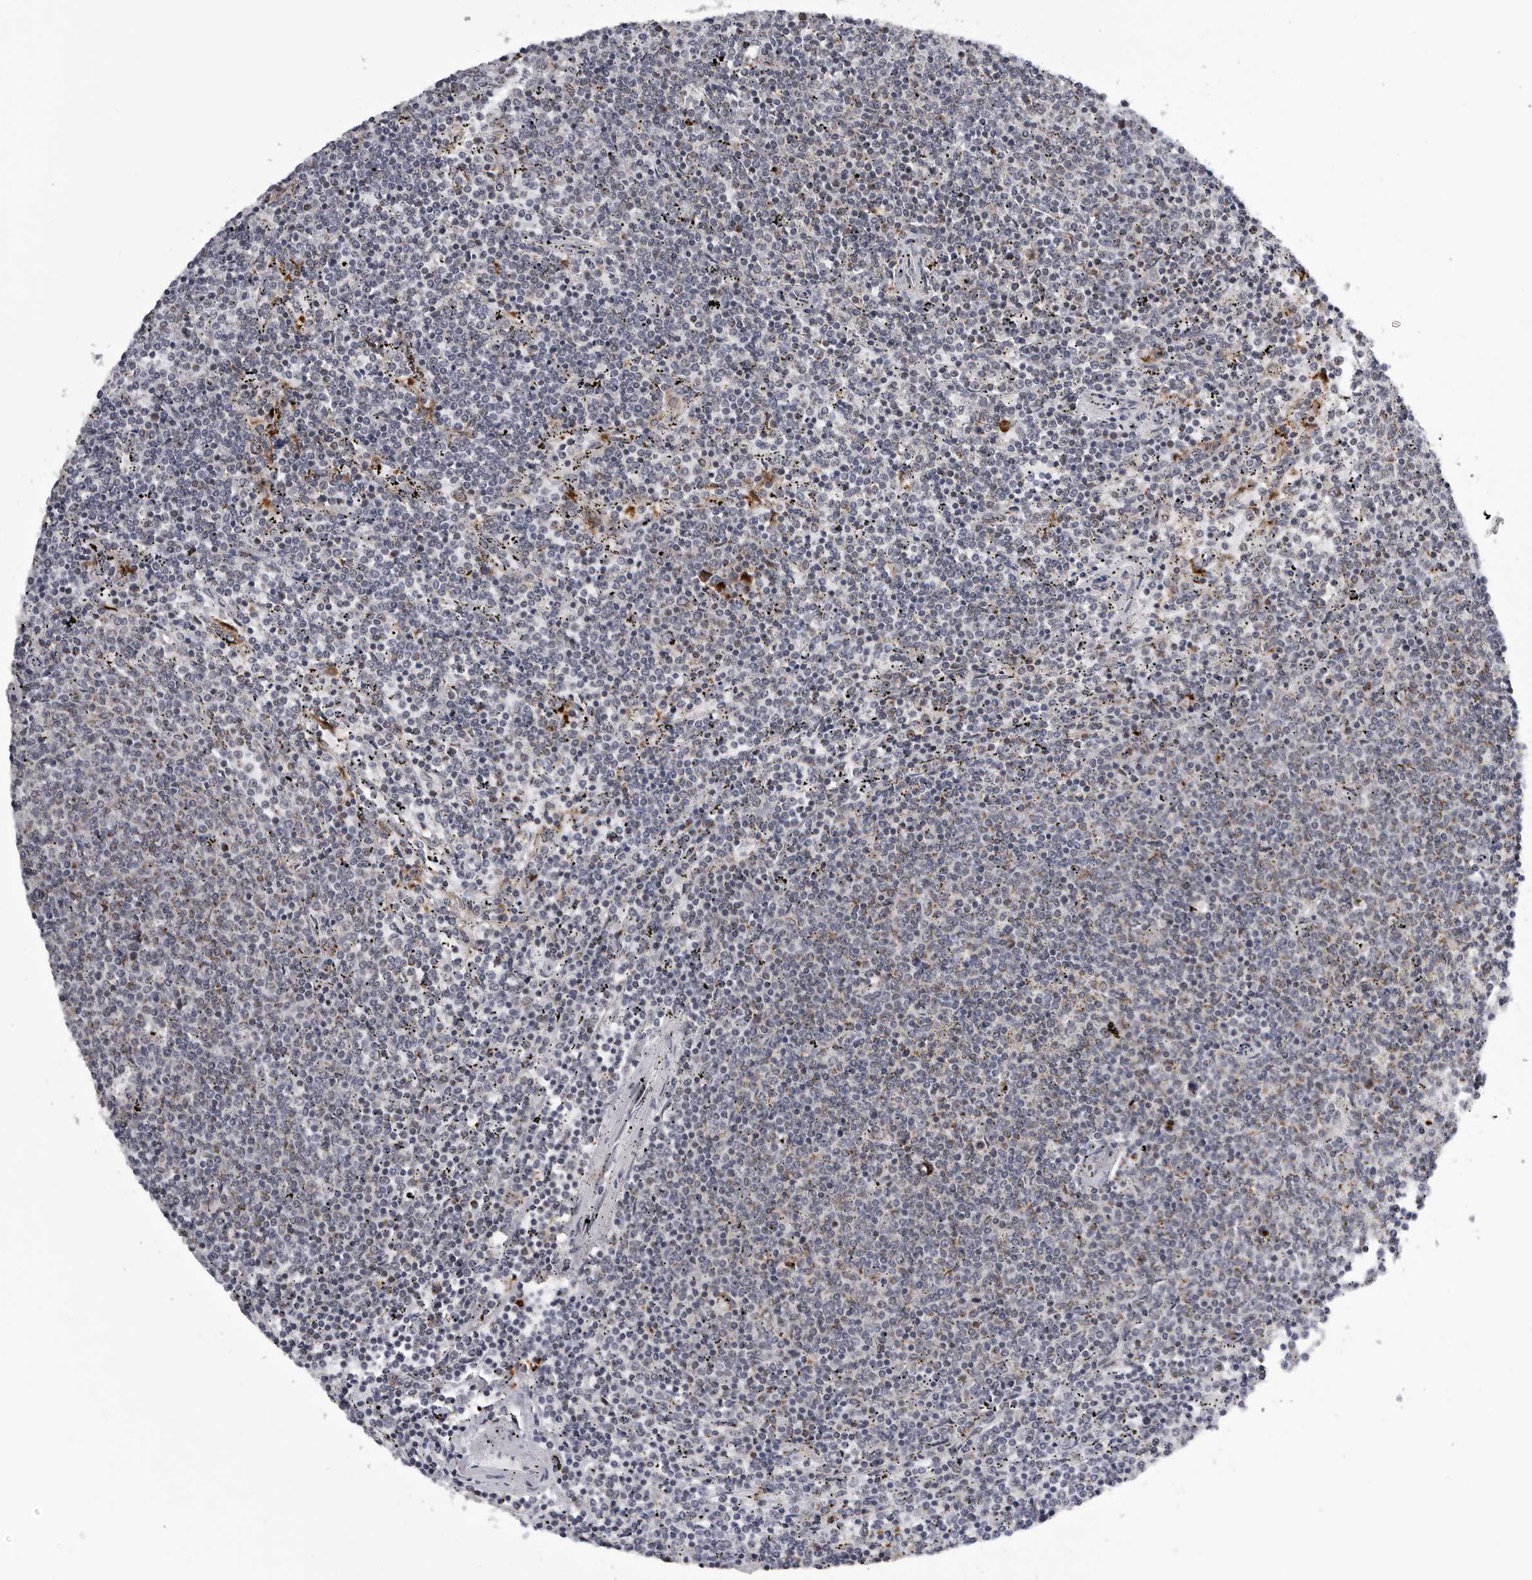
{"staining": {"intensity": "negative", "quantity": "none", "location": "none"}, "tissue": "lymphoma", "cell_type": "Tumor cells", "image_type": "cancer", "snomed": [{"axis": "morphology", "description": "Malignant lymphoma, non-Hodgkin's type, Low grade"}, {"axis": "topography", "description": "Spleen"}], "caption": "High power microscopy histopathology image of an immunohistochemistry (IHC) micrograph of malignant lymphoma, non-Hodgkin's type (low-grade), revealing no significant expression in tumor cells.", "gene": "CDK20", "patient": {"sex": "female", "age": 50}}